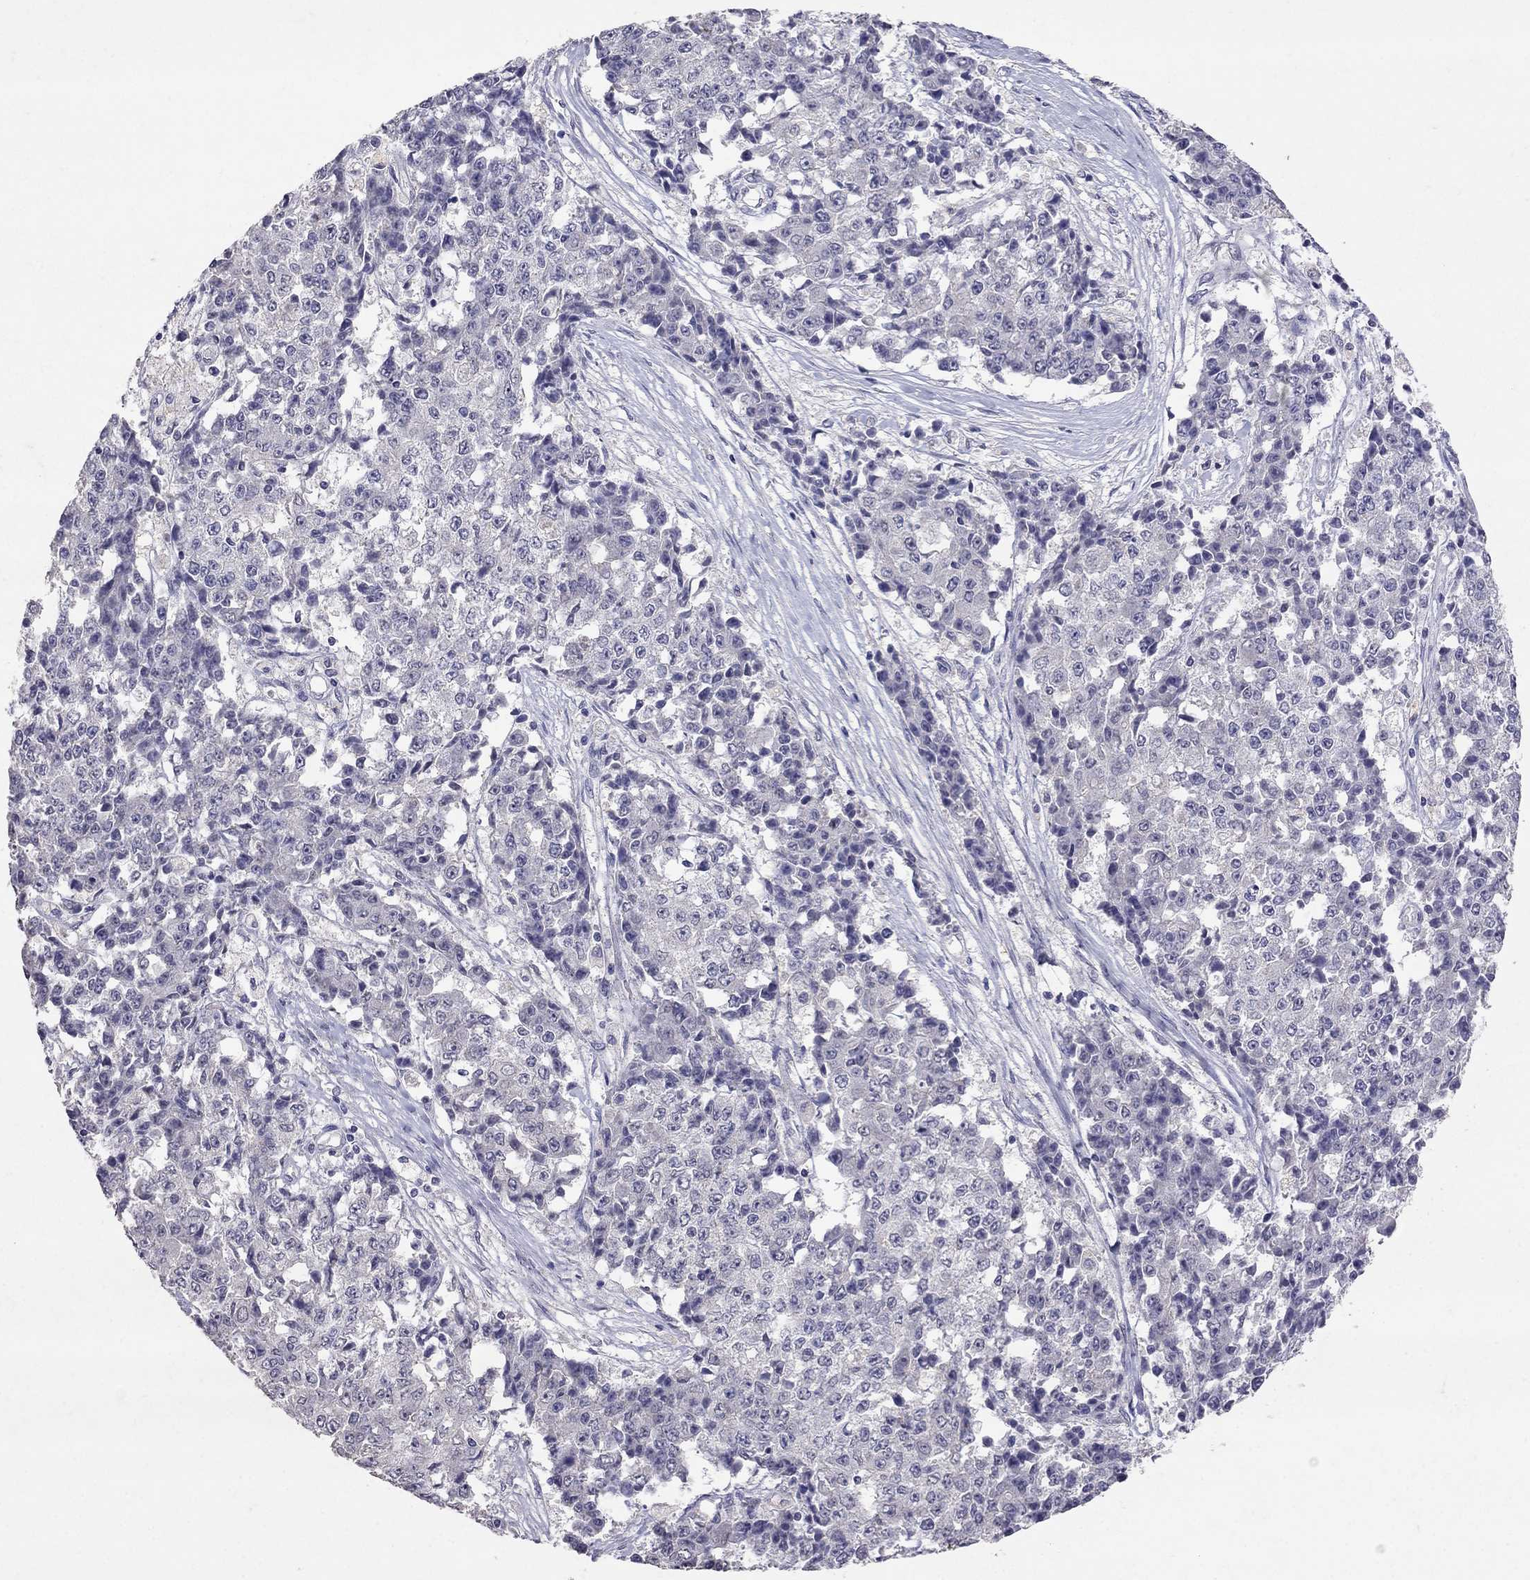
{"staining": {"intensity": "negative", "quantity": "none", "location": "none"}, "tissue": "ovarian cancer", "cell_type": "Tumor cells", "image_type": "cancer", "snomed": [{"axis": "morphology", "description": "Carcinoma, endometroid"}, {"axis": "topography", "description": "Ovary"}], "caption": "A high-resolution micrograph shows immunohistochemistry (IHC) staining of ovarian endometroid carcinoma, which displays no significant positivity in tumor cells.", "gene": "FST", "patient": {"sex": "female", "age": 42}}